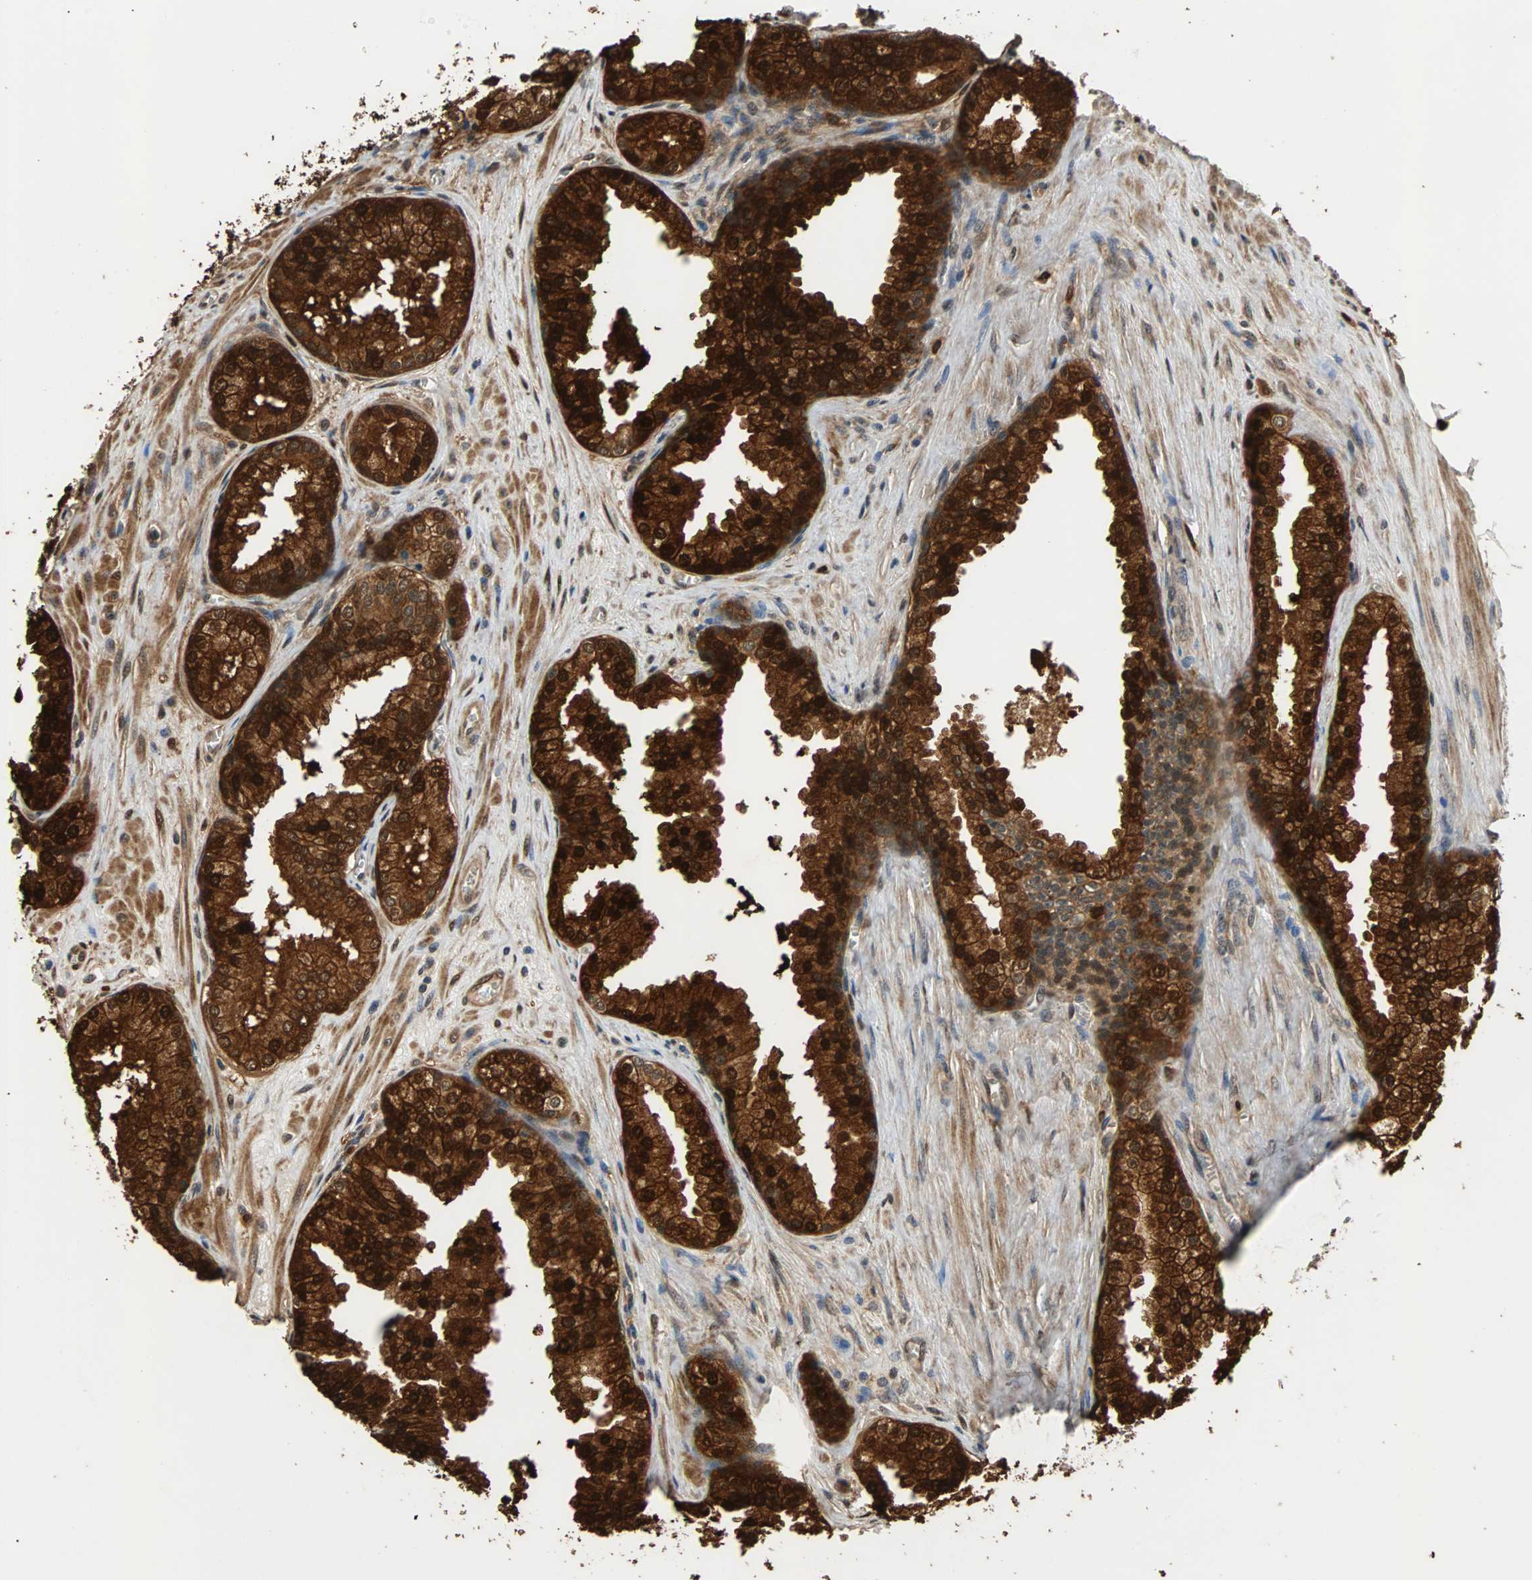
{"staining": {"intensity": "strong", "quantity": ">75%", "location": "cytoplasmic/membranous,nuclear"}, "tissue": "prostate cancer", "cell_type": "Tumor cells", "image_type": "cancer", "snomed": [{"axis": "morphology", "description": "Adenocarcinoma, Low grade"}, {"axis": "topography", "description": "Prostate"}], "caption": "DAB immunohistochemical staining of human prostate cancer demonstrates strong cytoplasmic/membranous and nuclear protein expression in about >75% of tumor cells. The staining was performed using DAB (3,3'-diaminobenzidine), with brown indicating positive protein expression. Nuclei are stained blue with hematoxylin.", "gene": "PRDX6", "patient": {"sex": "male", "age": 60}}